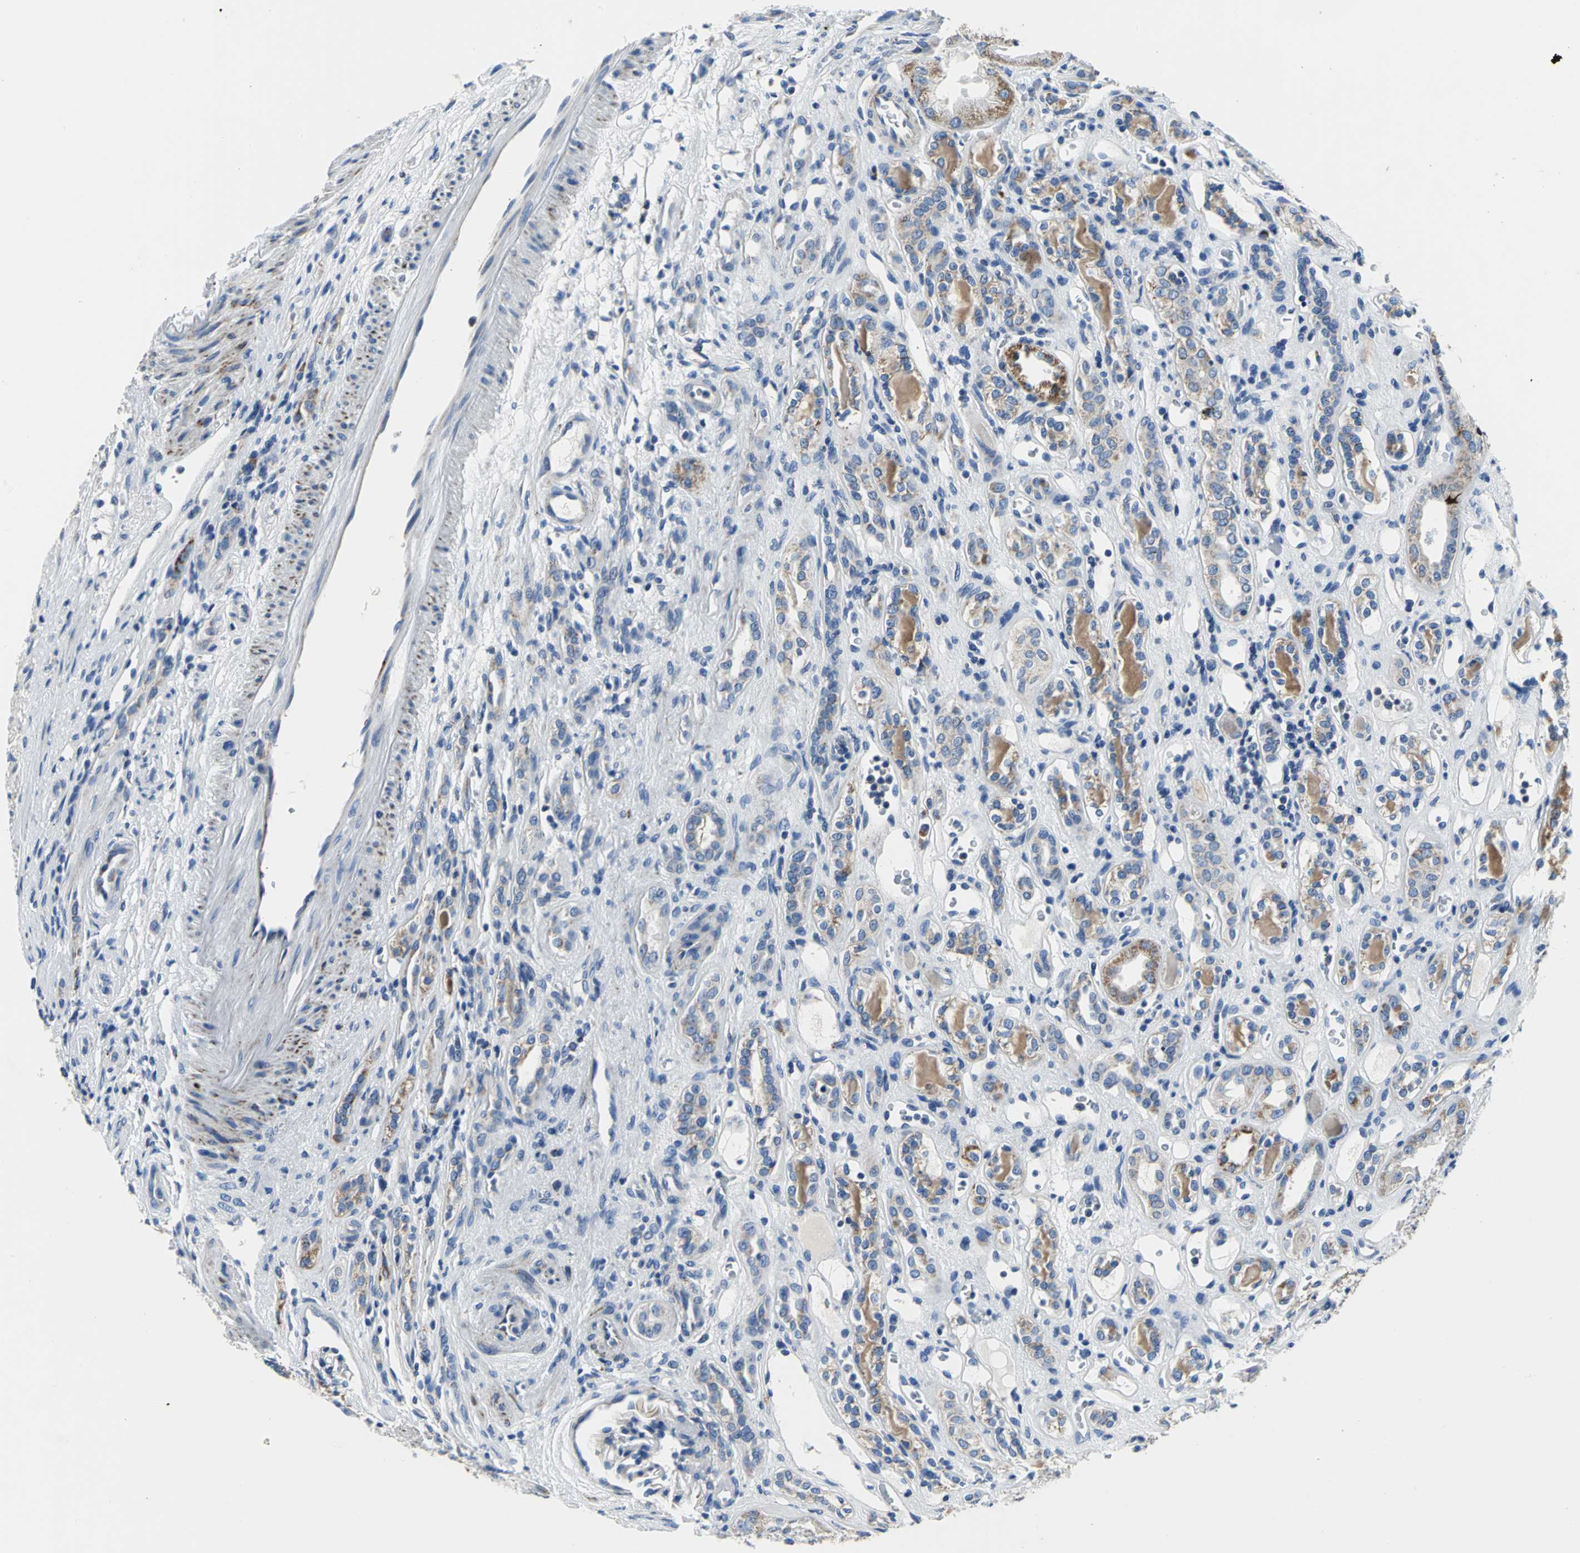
{"staining": {"intensity": "negative", "quantity": "none", "location": "none"}, "tissue": "renal cancer", "cell_type": "Tumor cells", "image_type": "cancer", "snomed": [{"axis": "morphology", "description": "Adenocarcinoma, NOS"}, {"axis": "topography", "description": "Kidney"}], "caption": "This is an immunohistochemistry (IHC) micrograph of renal cancer. There is no positivity in tumor cells.", "gene": "IFI6", "patient": {"sex": "female", "age": 60}}